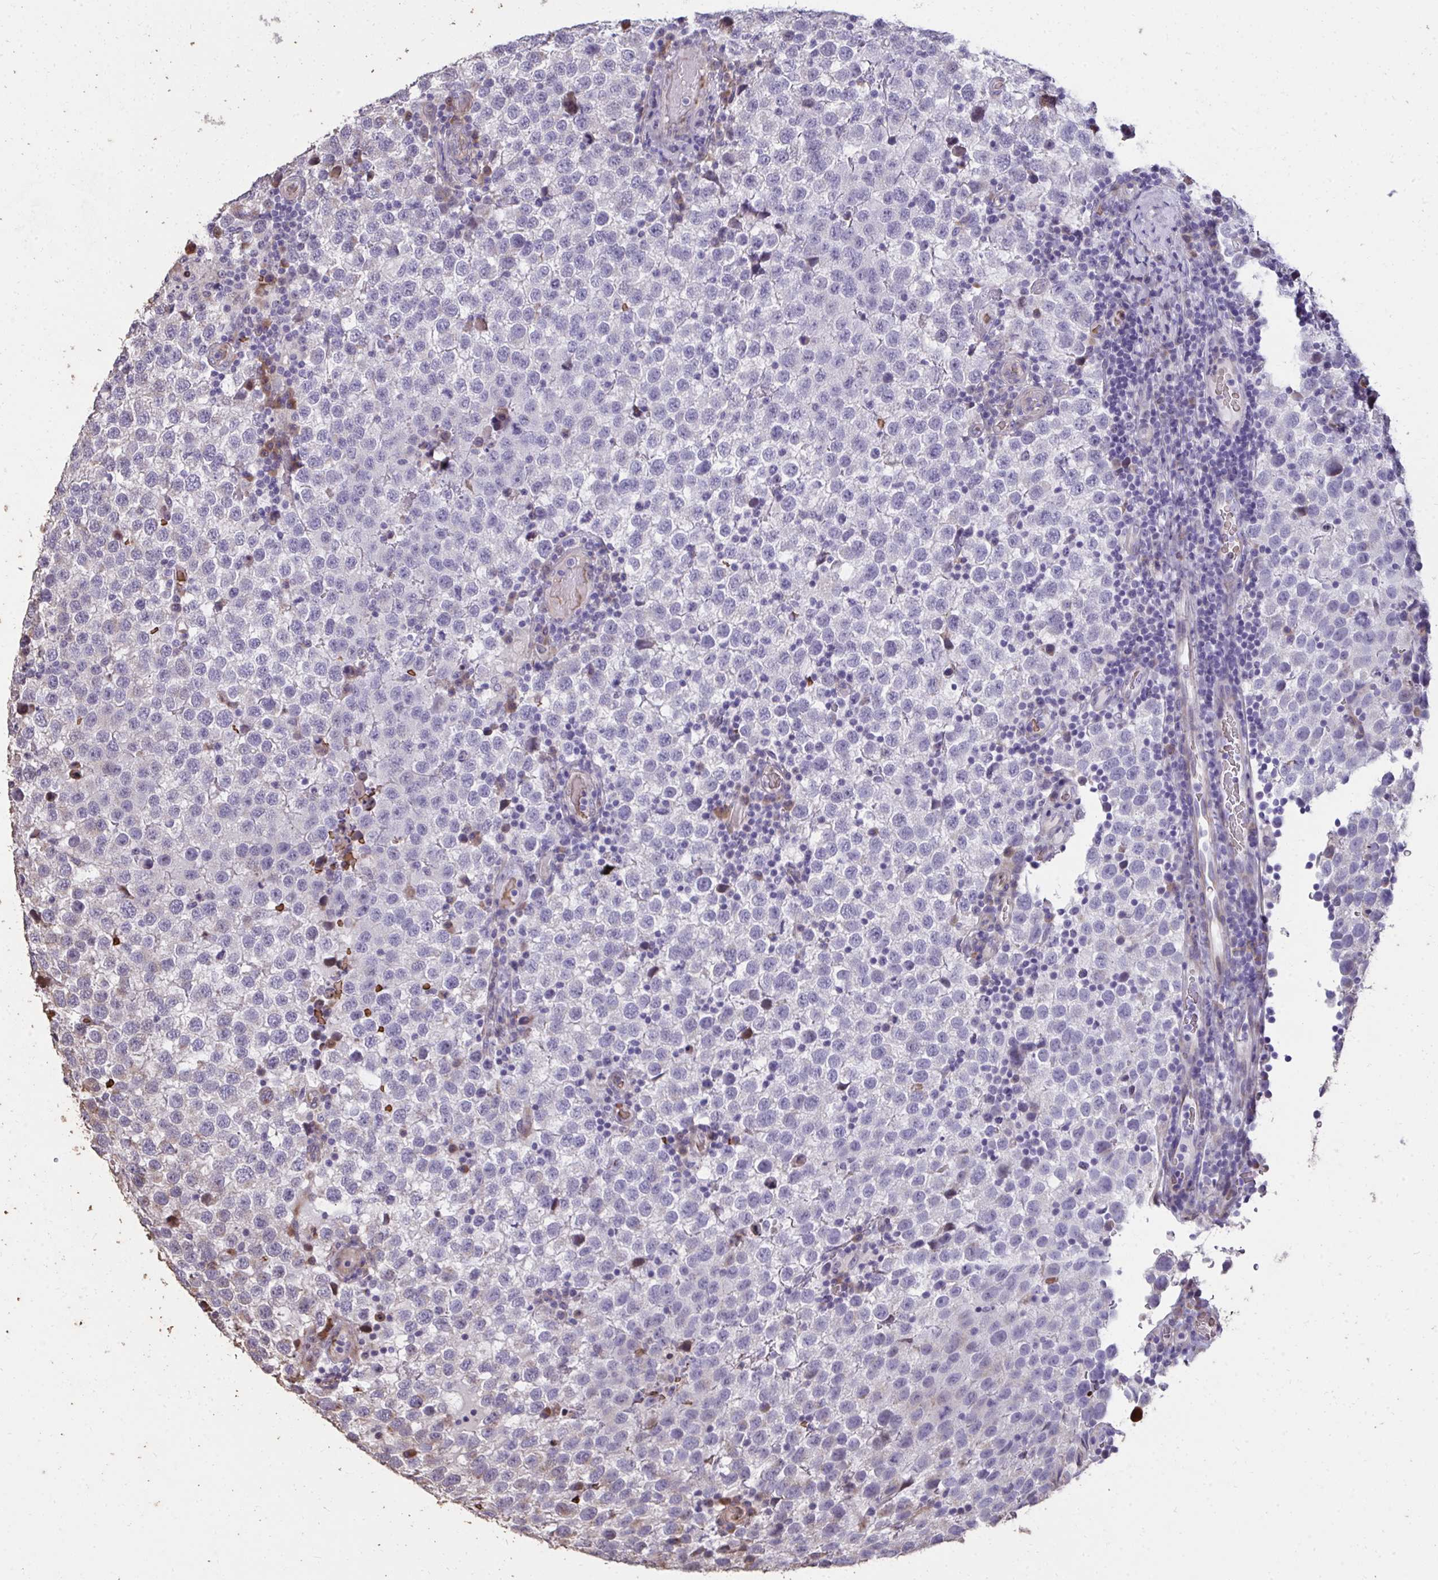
{"staining": {"intensity": "negative", "quantity": "none", "location": "none"}, "tissue": "testis cancer", "cell_type": "Tumor cells", "image_type": "cancer", "snomed": [{"axis": "morphology", "description": "Seminoma, NOS"}, {"axis": "topography", "description": "Testis"}], "caption": "Testis cancer (seminoma) was stained to show a protein in brown. There is no significant staining in tumor cells. Brightfield microscopy of IHC stained with DAB (3,3'-diaminobenzidine) (brown) and hematoxylin (blue), captured at high magnification.", "gene": "FIBCD1", "patient": {"sex": "male", "age": 34}}